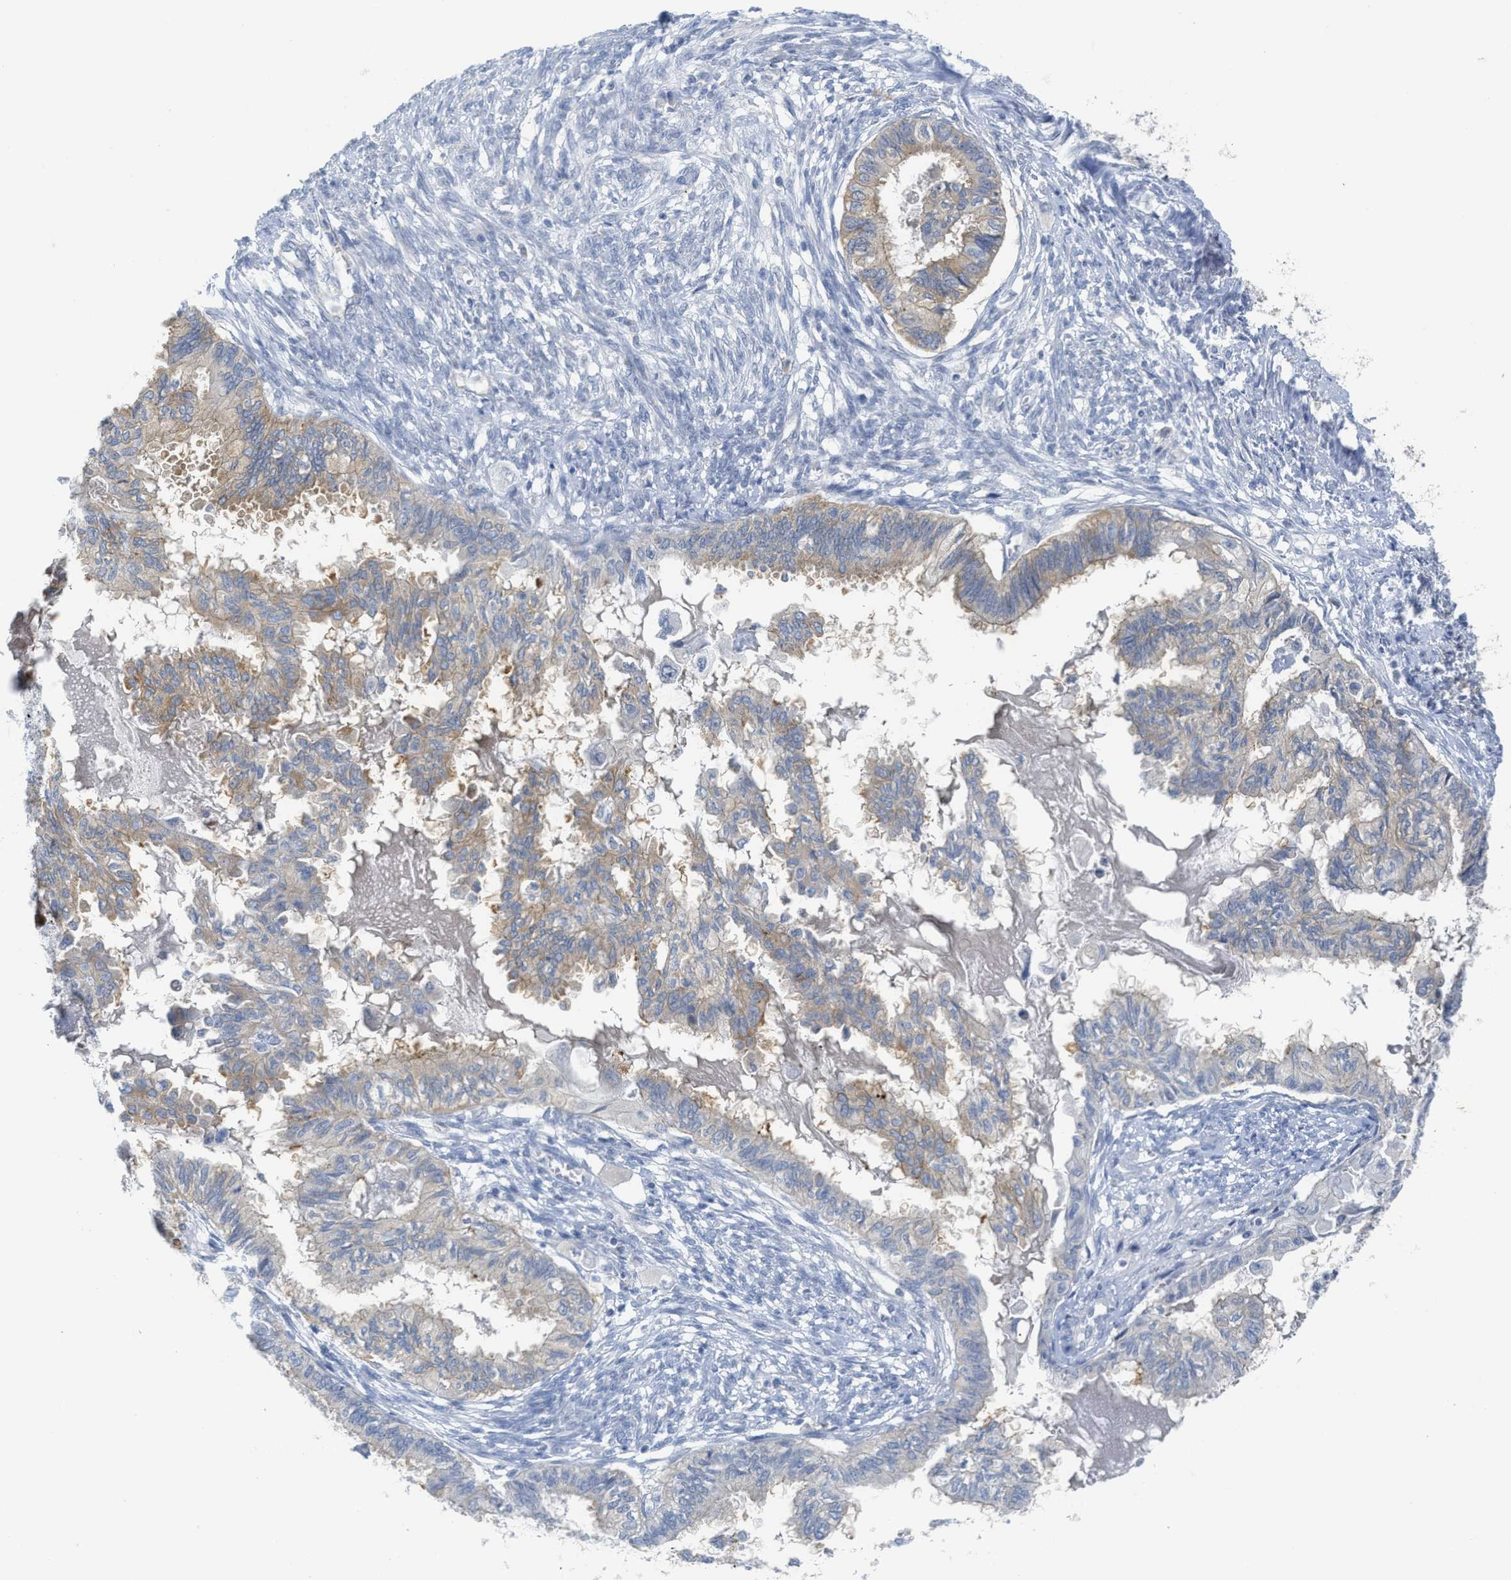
{"staining": {"intensity": "moderate", "quantity": ">75%", "location": "cytoplasmic/membranous"}, "tissue": "cervical cancer", "cell_type": "Tumor cells", "image_type": "cancer", "snomed": [{"axis": "morphology", "description": "Normal tissue, NOS"}, {"axis": "morphology", "description": "Adenocarcinoma, NOS"}, {"axis": "topography", "description": "Cervix"}, {"axis": "topography", "description": "Endometrium"}], "caption": "Protein staining shows moderate cytoplasmic/membranous positivity in approximately >75% of tumor cells in cervical cancer.", "gene": "GATD3", "patient": {"sex": "female", "age": 86}}